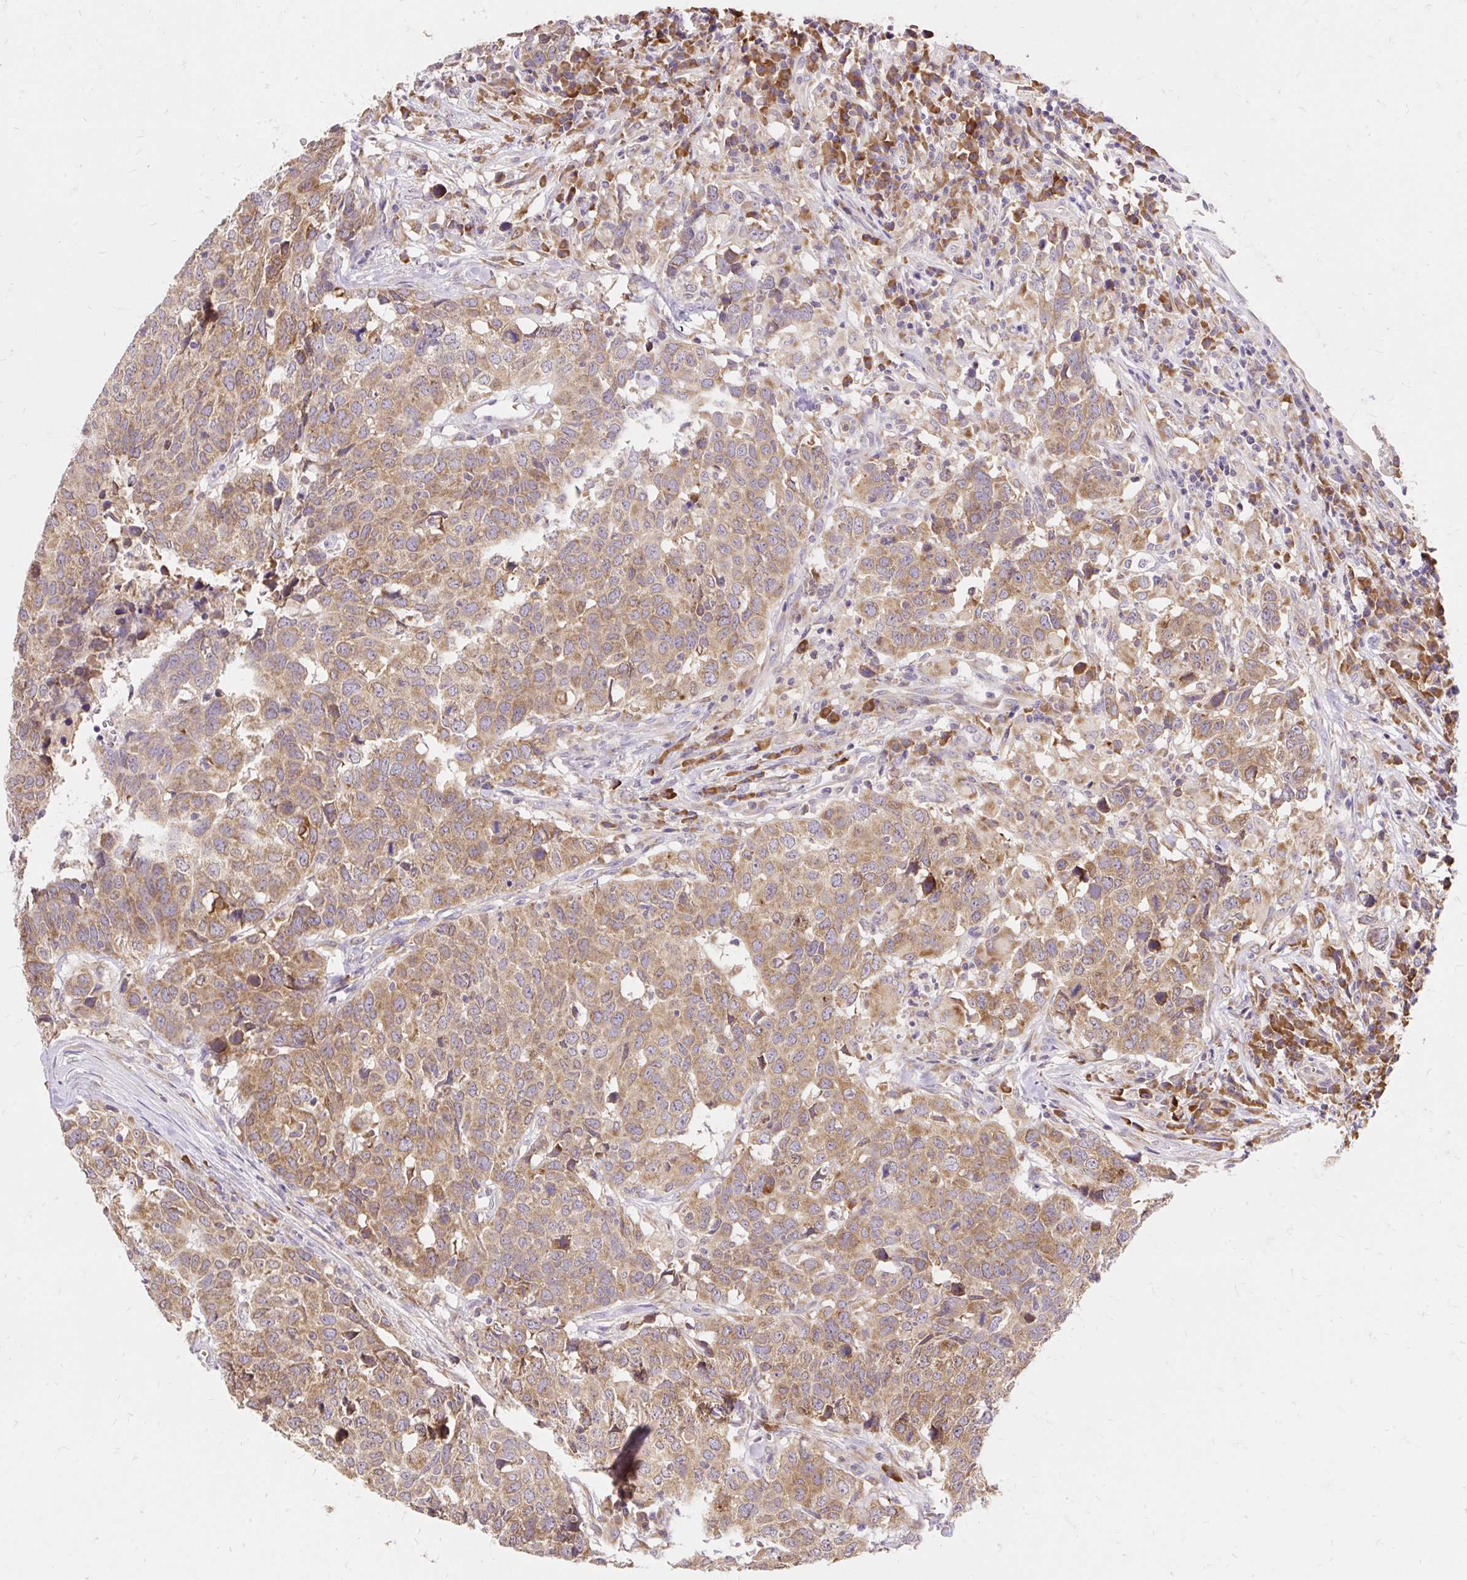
{"staining": {"intensity": "moderate", "quantity": ">75%", "location": "cytoplasmic/membranous"}, "tissue": "head and neck cancer", "cell_type": "Tumor cells", "image_type": "cancer", "snomed": [{"axis": "morphology", "description": "Normal tissue, NOS"}, {"axis": "morphology", "description": "Squamous cell carcinoma, NOS"}, {"axis": "topography", "description": "Skeletal muscle"}, {"axis": "topography", "description": "Vascular tissue"}, {"axis": "topography", "description": "Peripheral nerve tissue"}, {"axis": "topography", "description": "Head-Neck"}], "caption": "IHC of squamous cell carcinoma (head and neck) demonstrates medium levels of moderate cytoplasmic/membranous expression in approximately >75% of tumor cells.", "gene": "SEC63", "patient": {"sex": "male", "age": 66}}